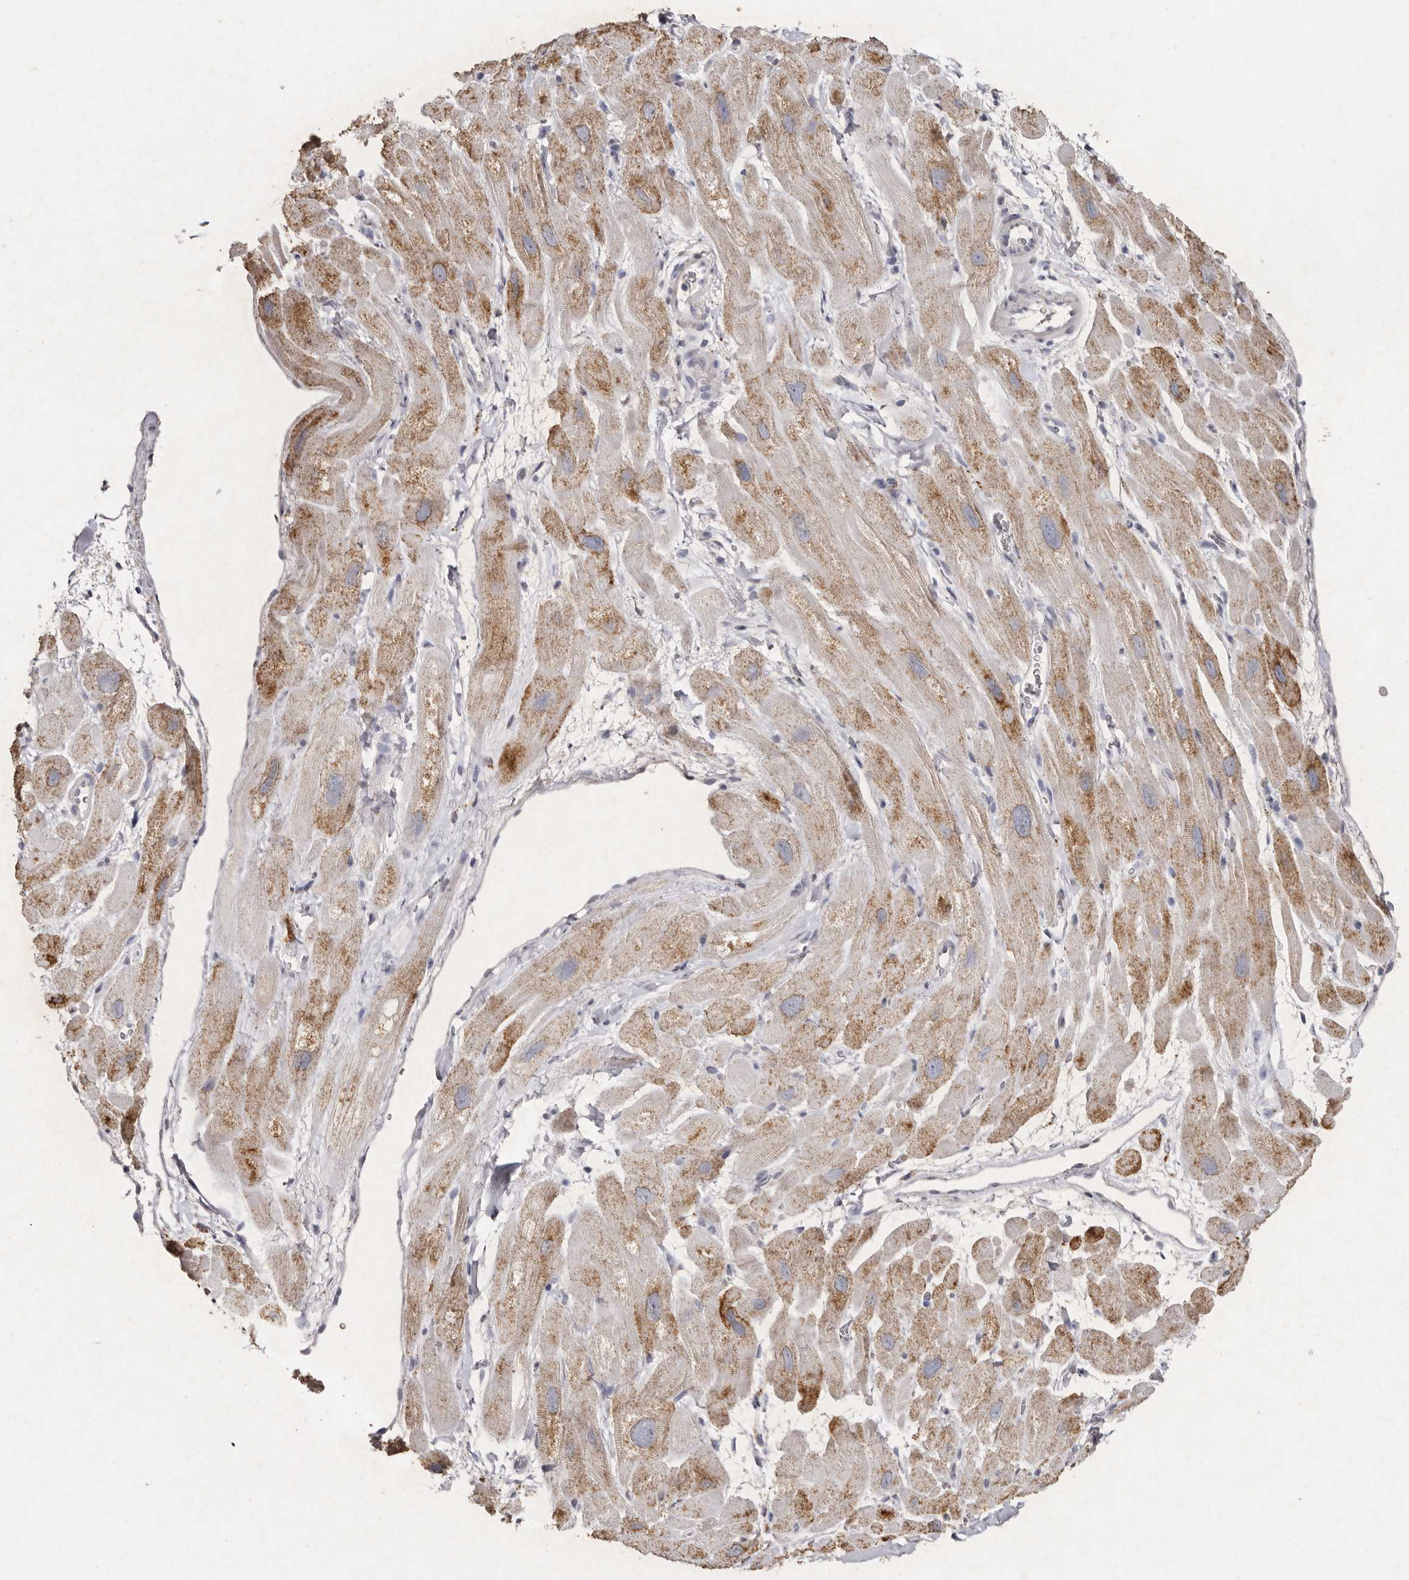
{"staining": {"intensity": "weak", "quantity": "25%-75%", "location": "cytoplasmic/membranous"}, "tissue": "heart muscle", "cell_type": "Cardiomyocytes", "image_type": "normal", "snomed": [{"axis": "morphology", "description": "Normal tissue, NOS"}, {"axis": "topography", "description": "Heart"}], "caption": "High-power microscopy captured an immunohistochemistry micrograph of unremarkable heart muscle, revealing weak cytoplasmic/membranous positivity in approximately 25%-75% of cardiomyocytes.", "gene": "FAM185A", "patient": {"sex": "male", "age": 49}}